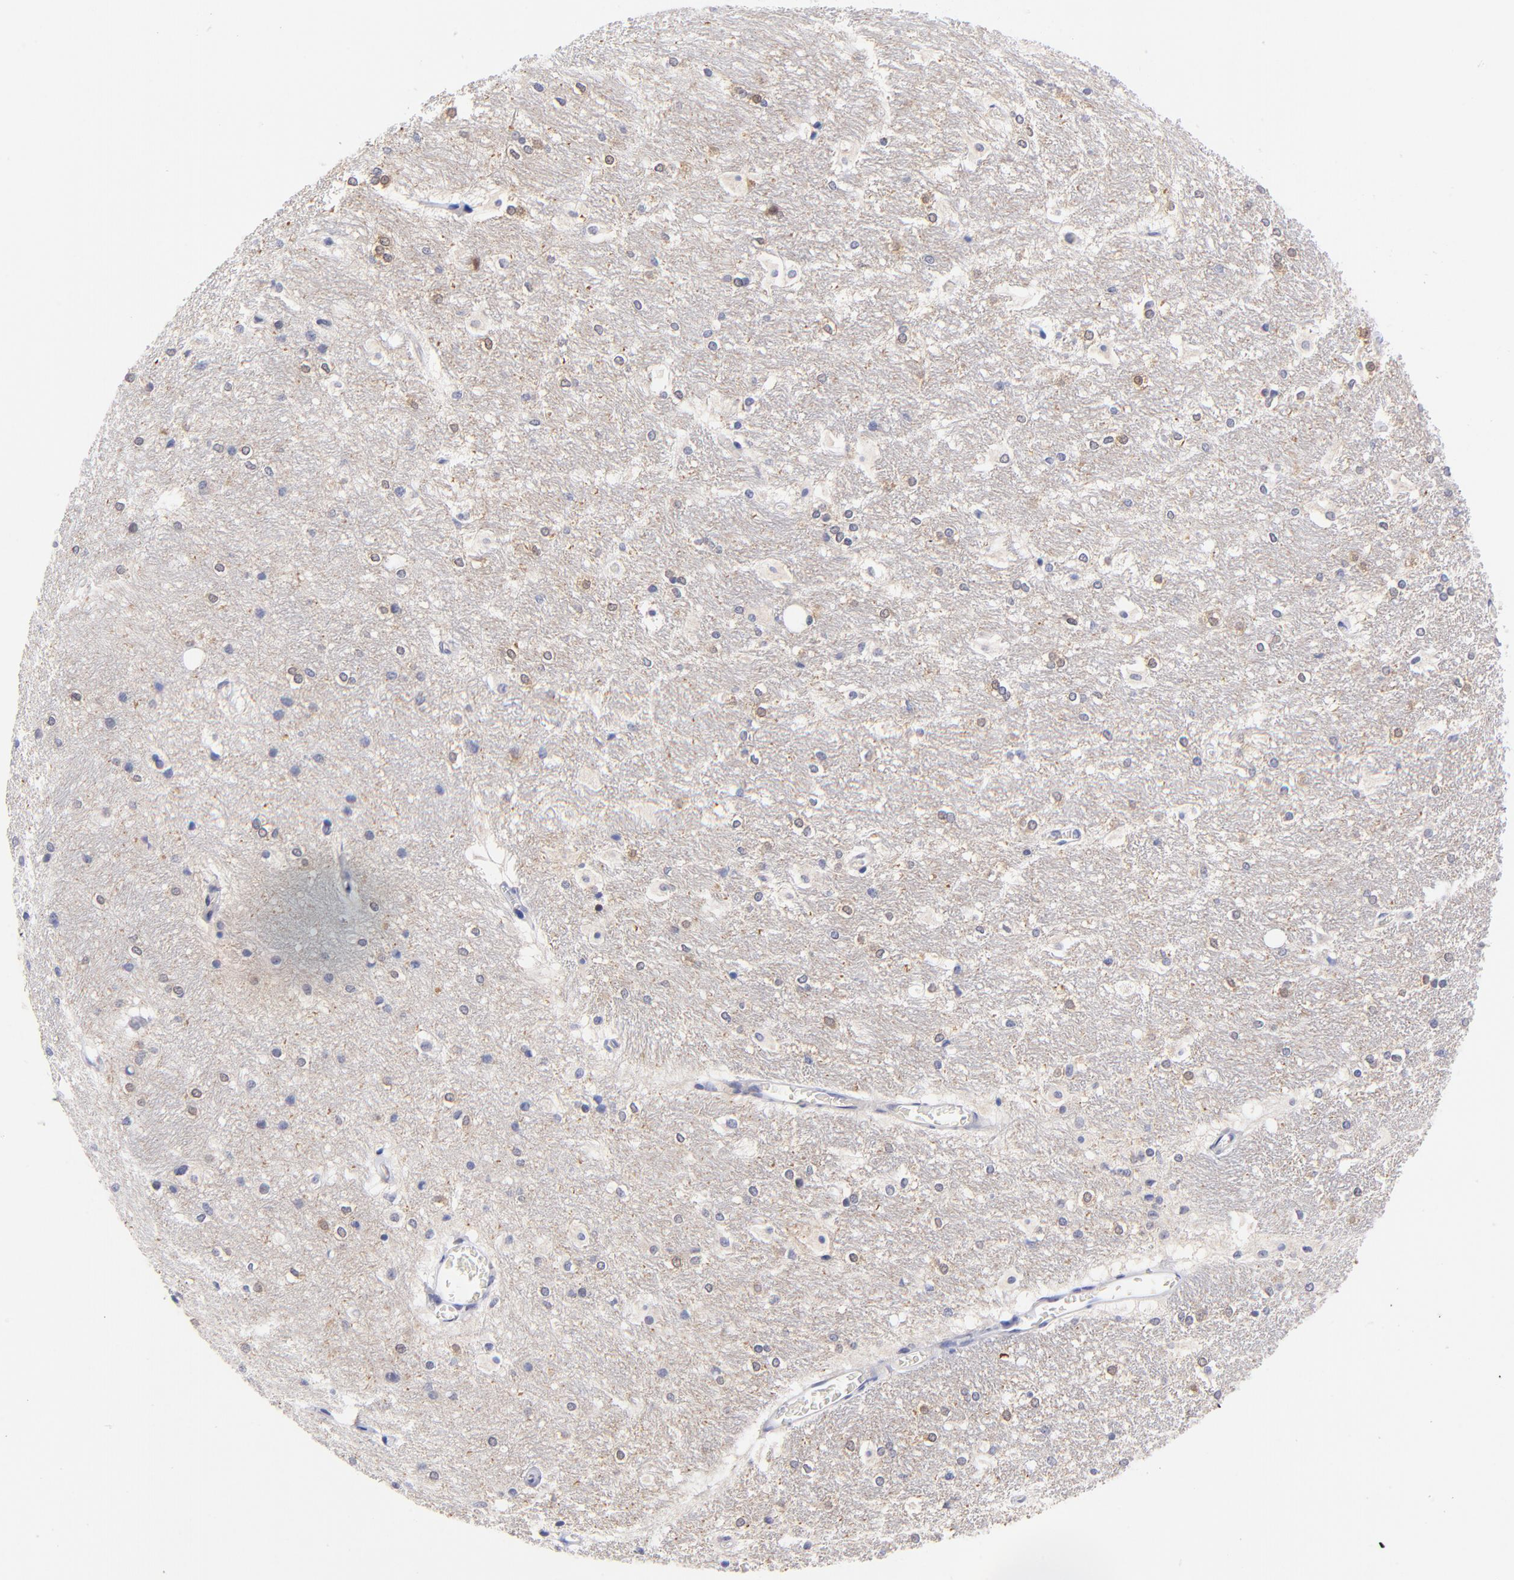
{"staining": {"intensity": "negative", "quantity": "none", "location": "none"}, "tissue": "hippocampus", "cell_type": "Glial cells", "image_type": "normal", "snomed": [{"axis": "morphology", "description": "Normal tissue, NOS"}, {"axis": "topography", "description": "Hippocampus"}], "caption": "High power microscopy micrograph of an IHC histopathology image of unremarkable hippocampus, revealing no significant staining in glial cells.", "gene": "ZNF155", "patient": {"sex": "female", "age": 19}}